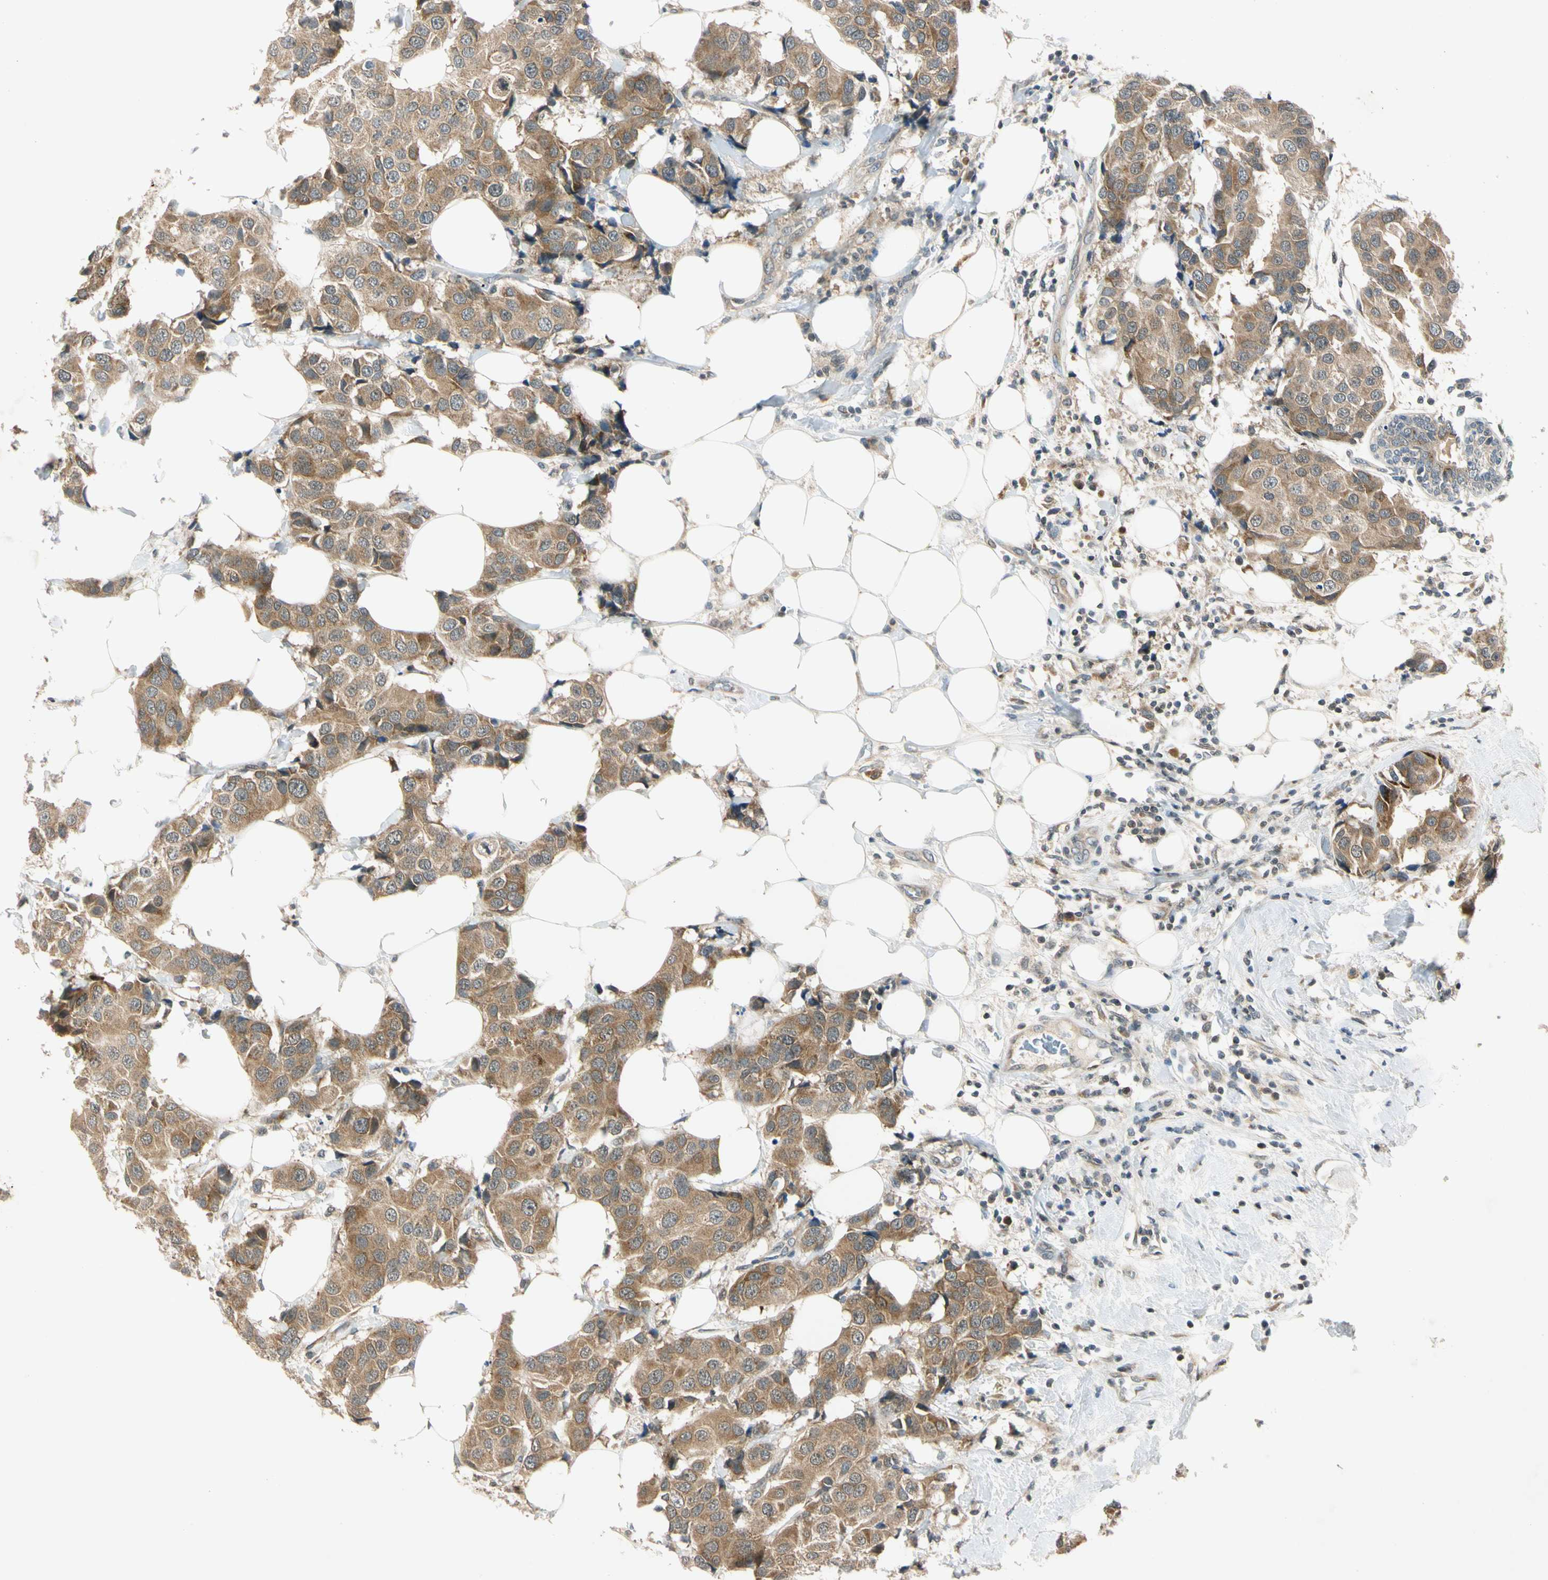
{"staining": {"intensity": "moderate", "quantity": ">75%", "location": "cytoplasmic/membranous"}, "tissue": "breast cancer", "cell_type": "Tumor cells", "image_type": "cancer", "snomed": [{"axis": "morphology", "description": "Normal tissue, NOS"}, {"axis": "morphology", "description": "Duct carcinoma"}, {"axis": "topography", "description": "Breast"}], "caption": "Intraductal carcinoma (breast) stained with DAB IHC displays medium levels of moderate cytoplasmic/membranous expression in about >75% of tumor cells.", "gene": "RPS6KB2", "patient": {"sex": "female", "age": 39}}